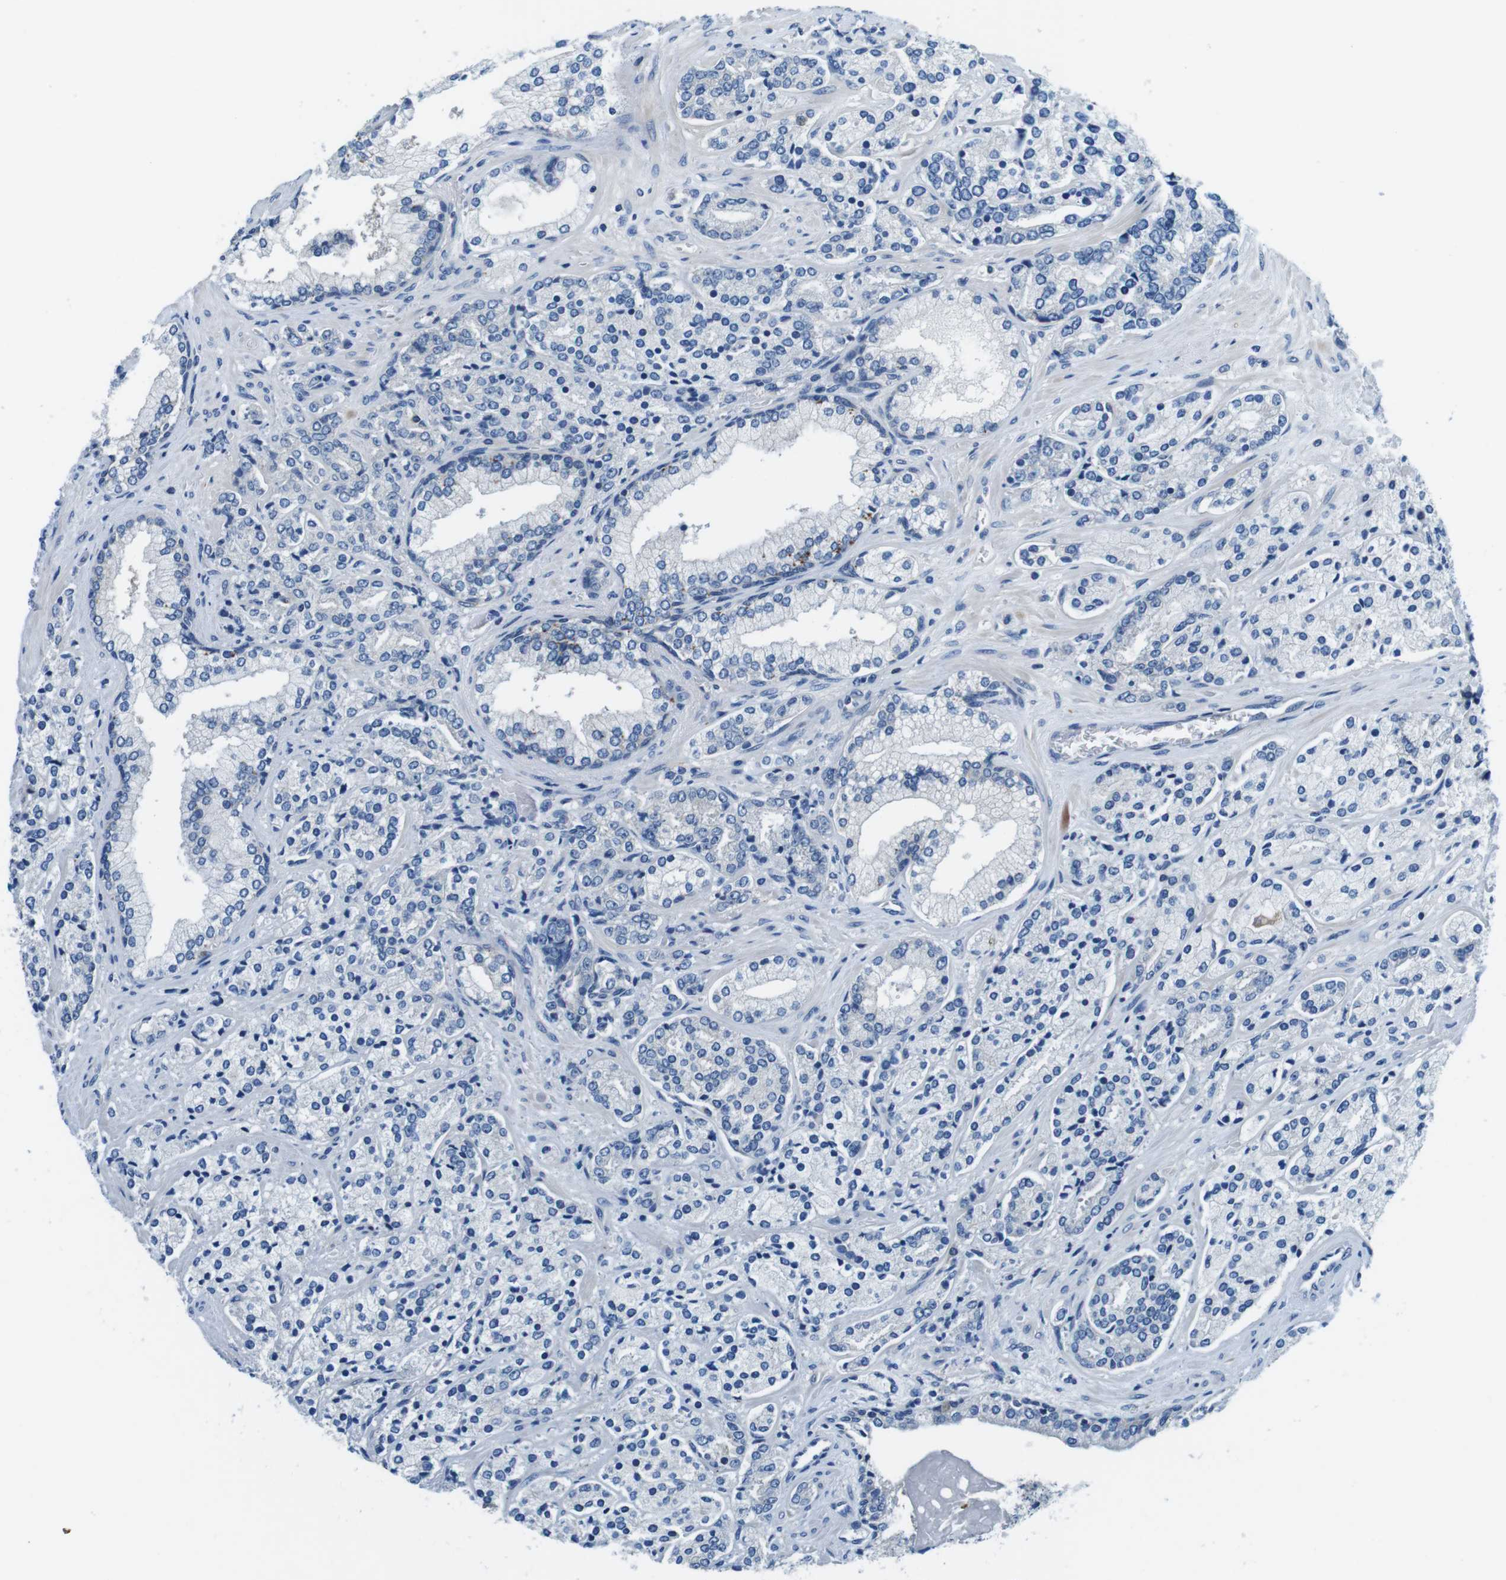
{"staining": {"intensity": "negative", "quantity": "none", "location": "none"}, "tissue": "prostate cancer", "cell_type": "Tumor cells", "image_type": "cancer", "snomed": [{"axis": "morphology", "description": "Adenocarcinoma, High grade"}, {"axis": "topography", "description": "Prostate"}], "caption": "High magnification brightfield microscopy of prostate cancer stained with DAB (brown) and counterstained with hematoxylin (blue): tumor cells show no significant positivity. The staining is performed using DAB (3,3'-diaminobenzidine) brown chromogen with nuclei counter-stained in using hematoxylin.", "gene": "DENND4C", "patient": {"sex": "male", "age": 71}}